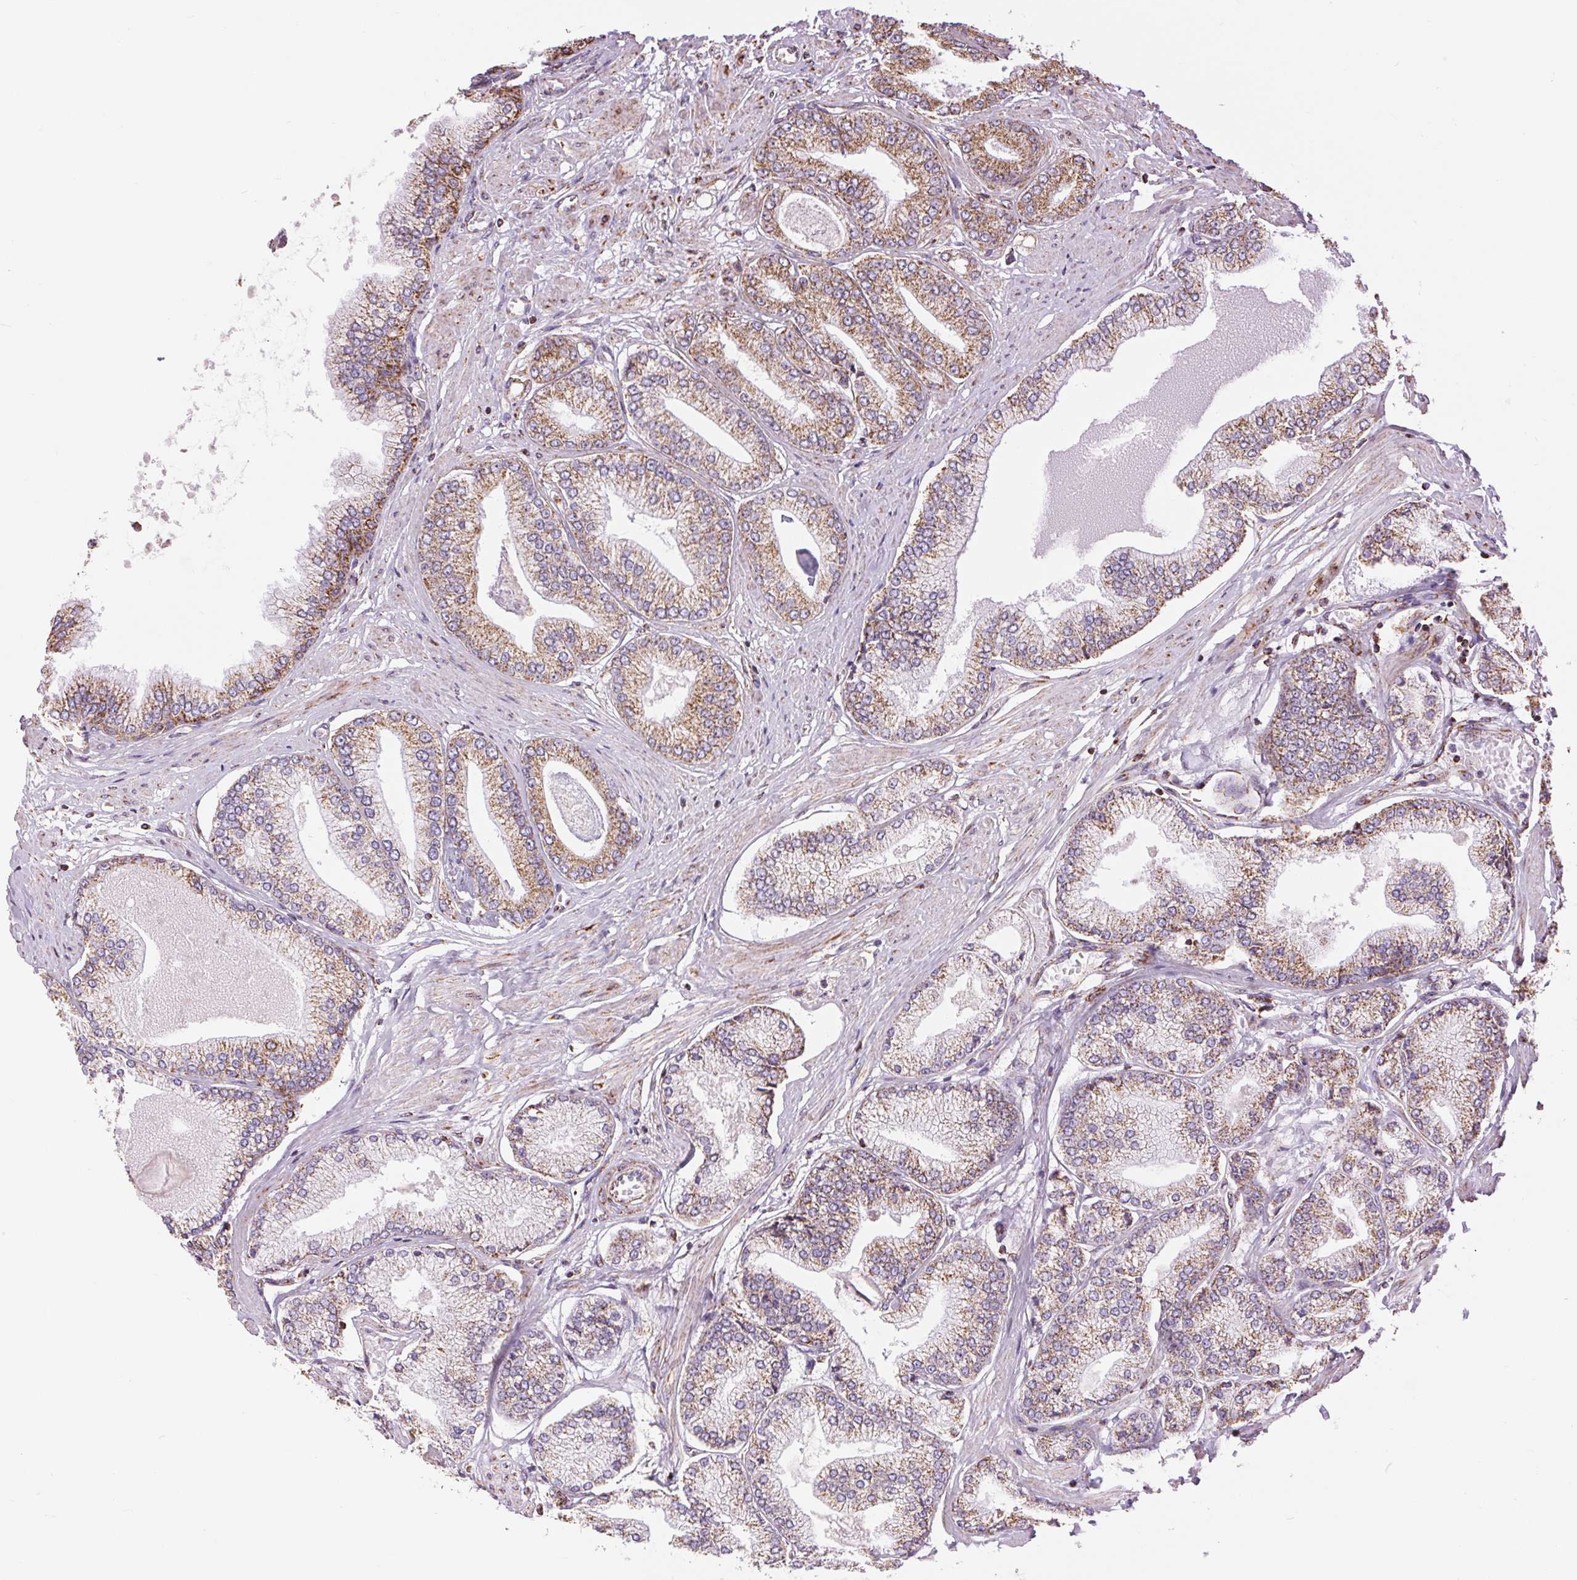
{"staining": {"intensity": "moderate", "quantity": ">75%", "location": "cytoplasmic/membranous"}, "tissue": "prostate cancer", "cell_type": "Tumor cells", "image_type": "cancer", "snomed": [{"axis": "morphology", "description": "Adenocarcinoma, Low grade"}, {"axis": "topography", "description": "Prostate"}], "caption": "Immunohistochemical staining of prostate cancer (adenocarcinoma (low-grade)) displays moderate cytoplasmic/membranous protein positivity in approximately >75% of tumor cells. (DAB IHC with brightfield microscopy, high magnification).", "gene": "ATP5PB", "patient": {"sex": "male", "age": 55}}